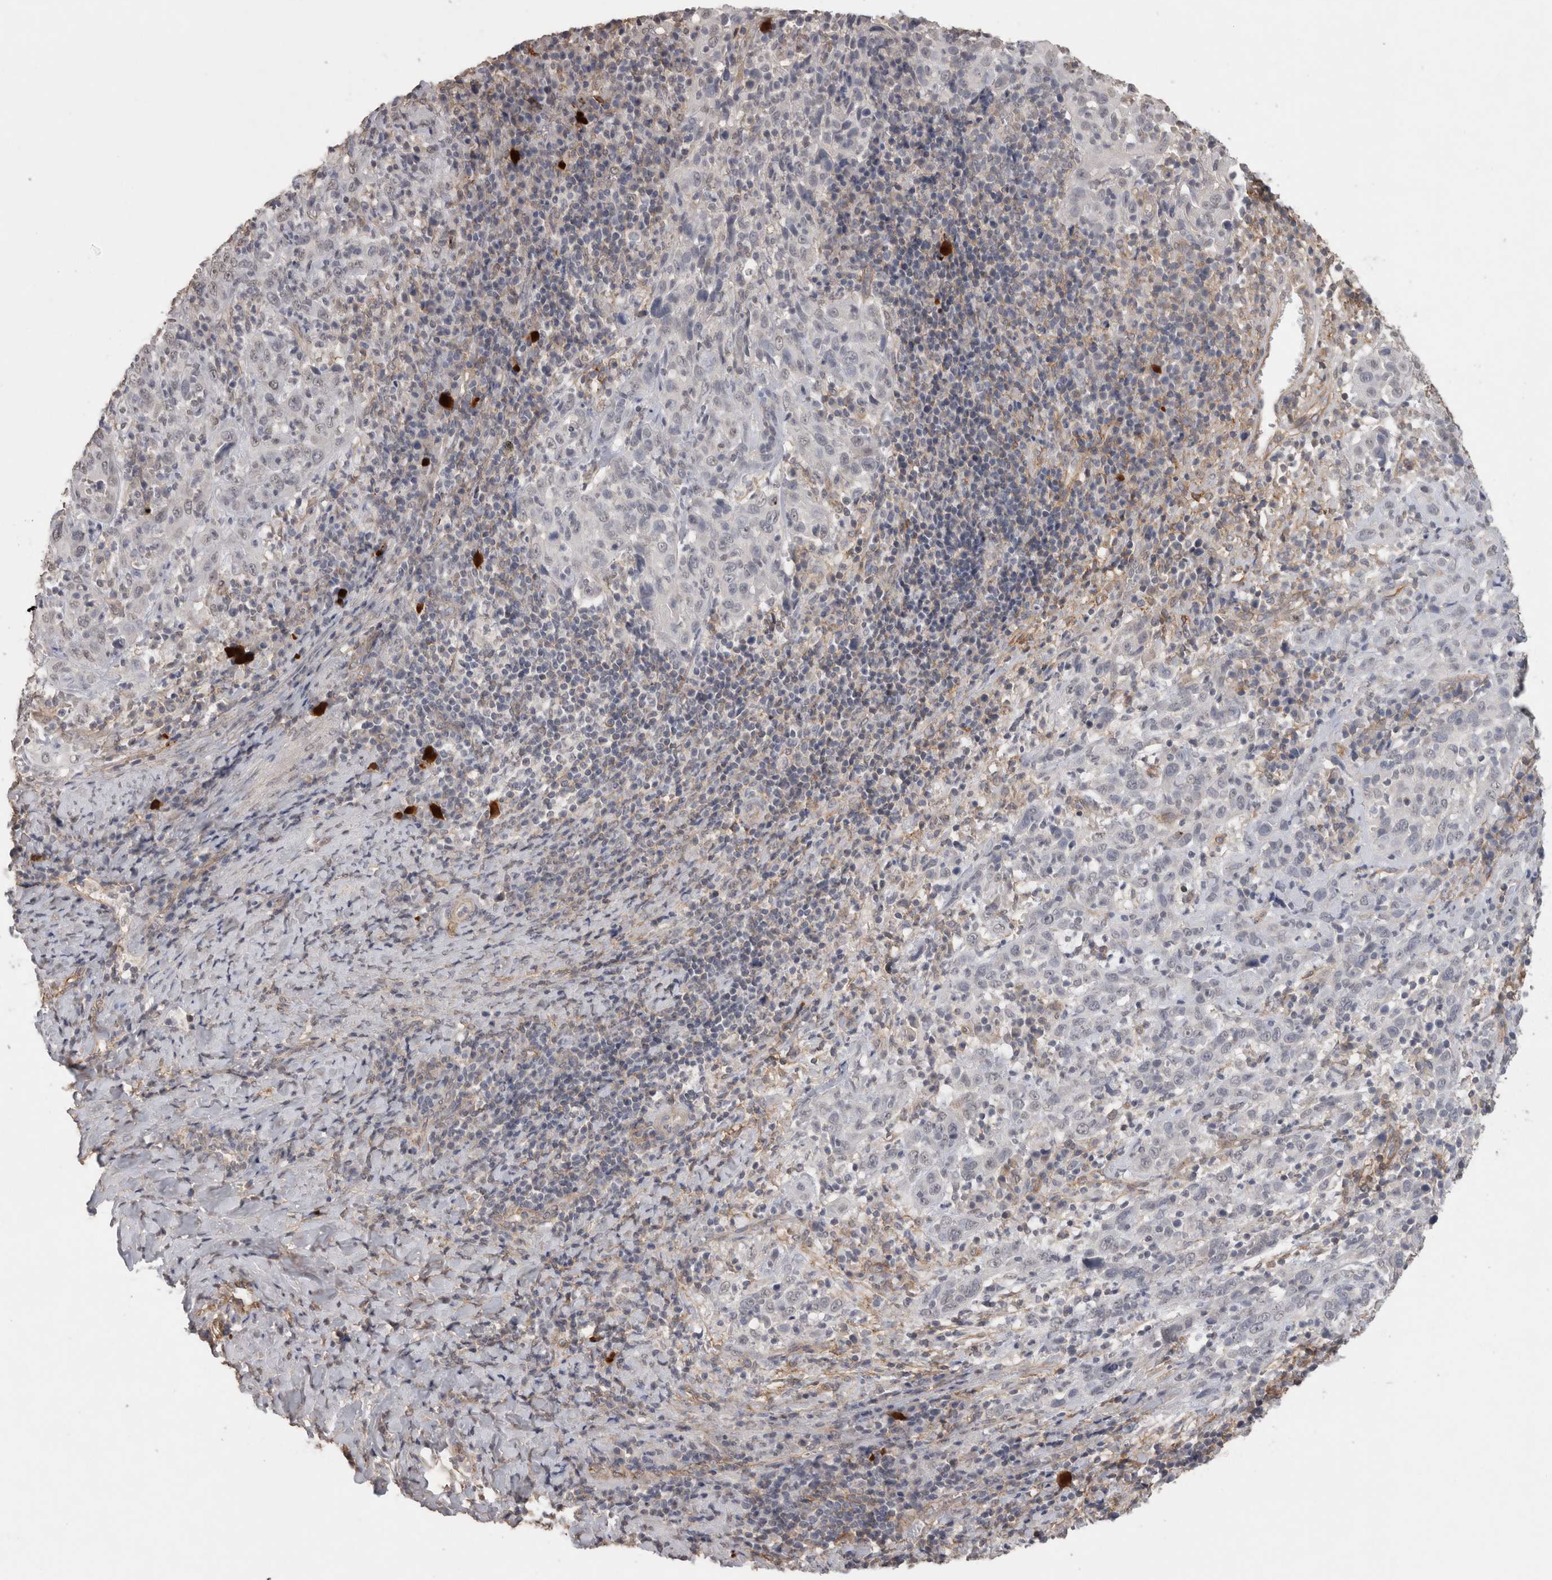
{"staining": {"intensity": "negative", "quantity": "none", "location": "none"}, "tissue": "cervical cancer", "cell_type": "Tumor cells", "image_type": "cancer", "snomed": [{"axis": "morphology", "description": "Squamous cell carcinoma, NOS"}, {"axis": "topography", "description": "Cervix"}], "caption": "A photomicrograph of human squamous cell carcinoma (cervical) is negative for staining in tumor cells.", "gene": "RECK", "patient": {"sex": "female", "age": 46}}